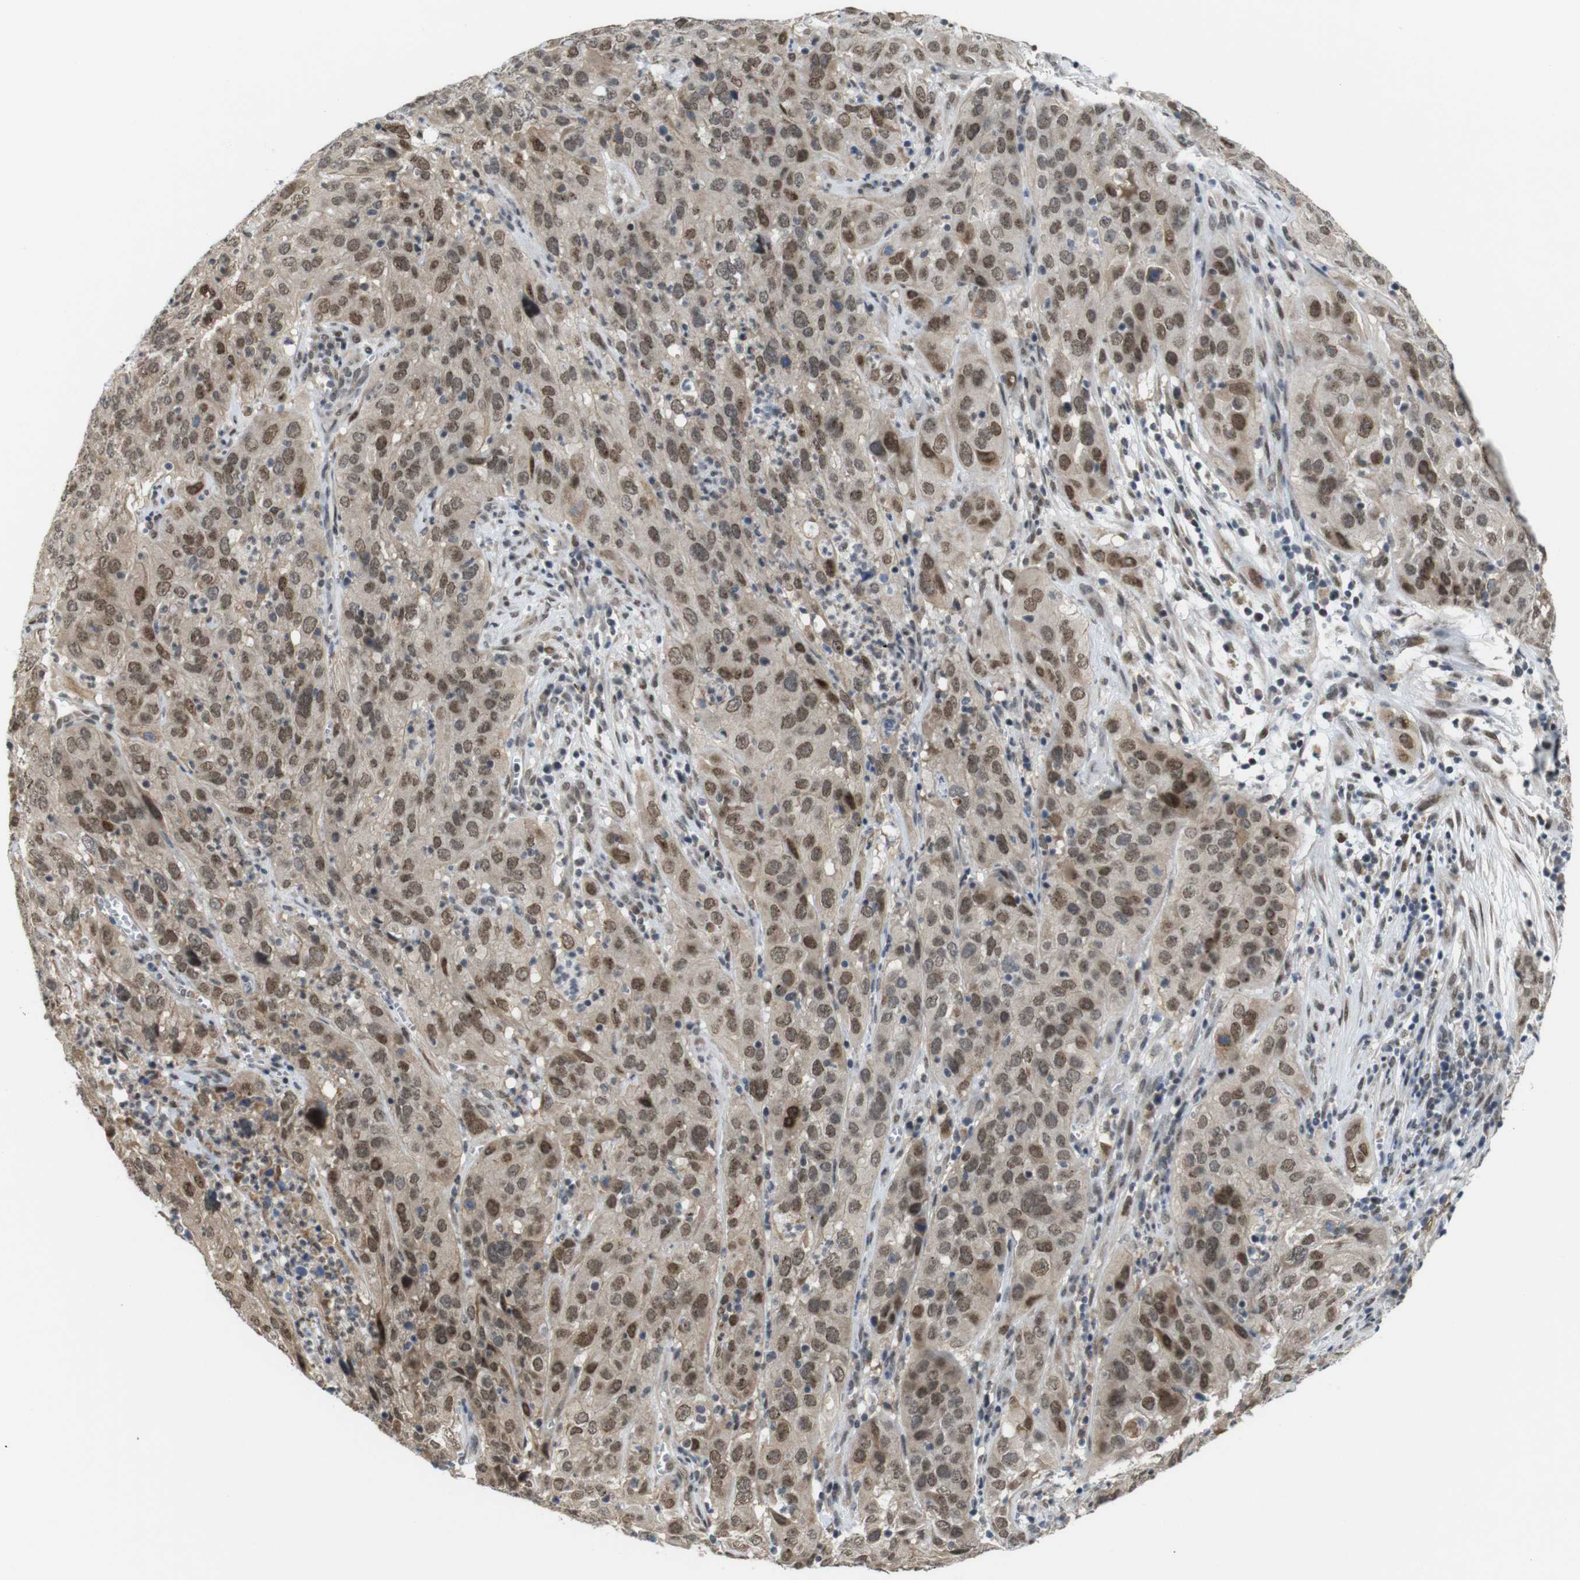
{"staining": {"intensity": "moderate", "quantity": ">75%", "location": "cytoplasmic/membranous,nuclear"}, "tissue": "cervical cancer", "cell_type": "Tumor cells", "image_type": "cancer", "snomed": [{"axis": "morphology", "description": "Squamous cell carcinoma, NOS"}, {"axis": "topography", "description": "Cervix"}], "caption": "This is an image of immunohistochemistry (IHC) staining of squamous cell carcinoma (cervical), which shows moderate positivity in the cytoplasmic/membranous and nuclear of tumor cells.", "gene": "PNMA8A", "patient": {"sex": "female", "age": 32}}